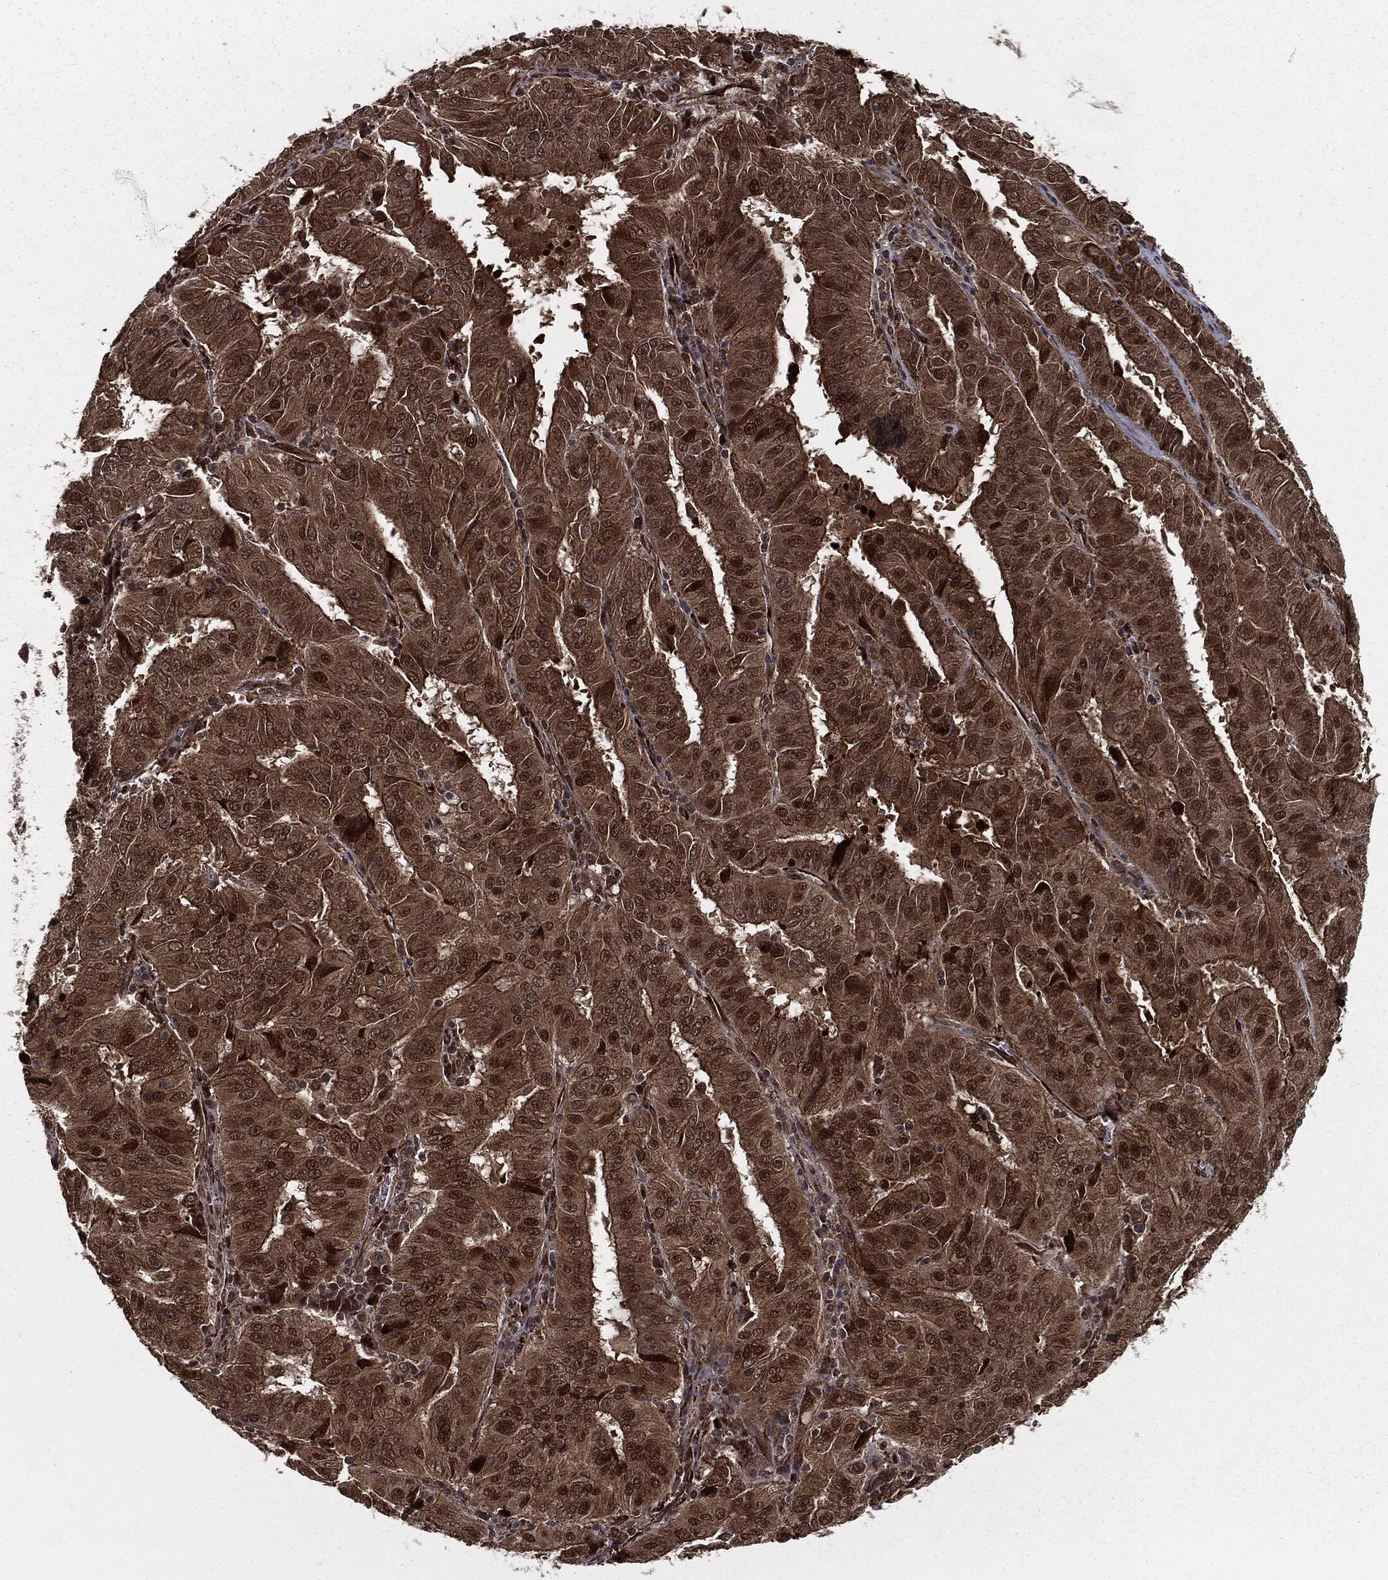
{"staining": {"intensity": "moderate", "quantity": ">75%", "location": "cytoplasmic/membranous,nuclear"}, "tissue": "pancreatic cancer", "cell_type": "Tumor cells", "image_type": "cancer", "snomed": [{"axis": "morphology", "description": "Adenocarcinoma, NOS"}, {"axis": "topography", "description": "Pancreas"}], "caption": "A high-resolution photomicrograph shows immunohistochemistry staining of adenocarcinoma (pancreatic), which displays moderate cytoplasmic/membranous and nuclear positivity in about >75% of tumor cells. Nuclei are stained in blue.", "gene": "RANBP9", "patient": {"sex": "male", "age": 63}}